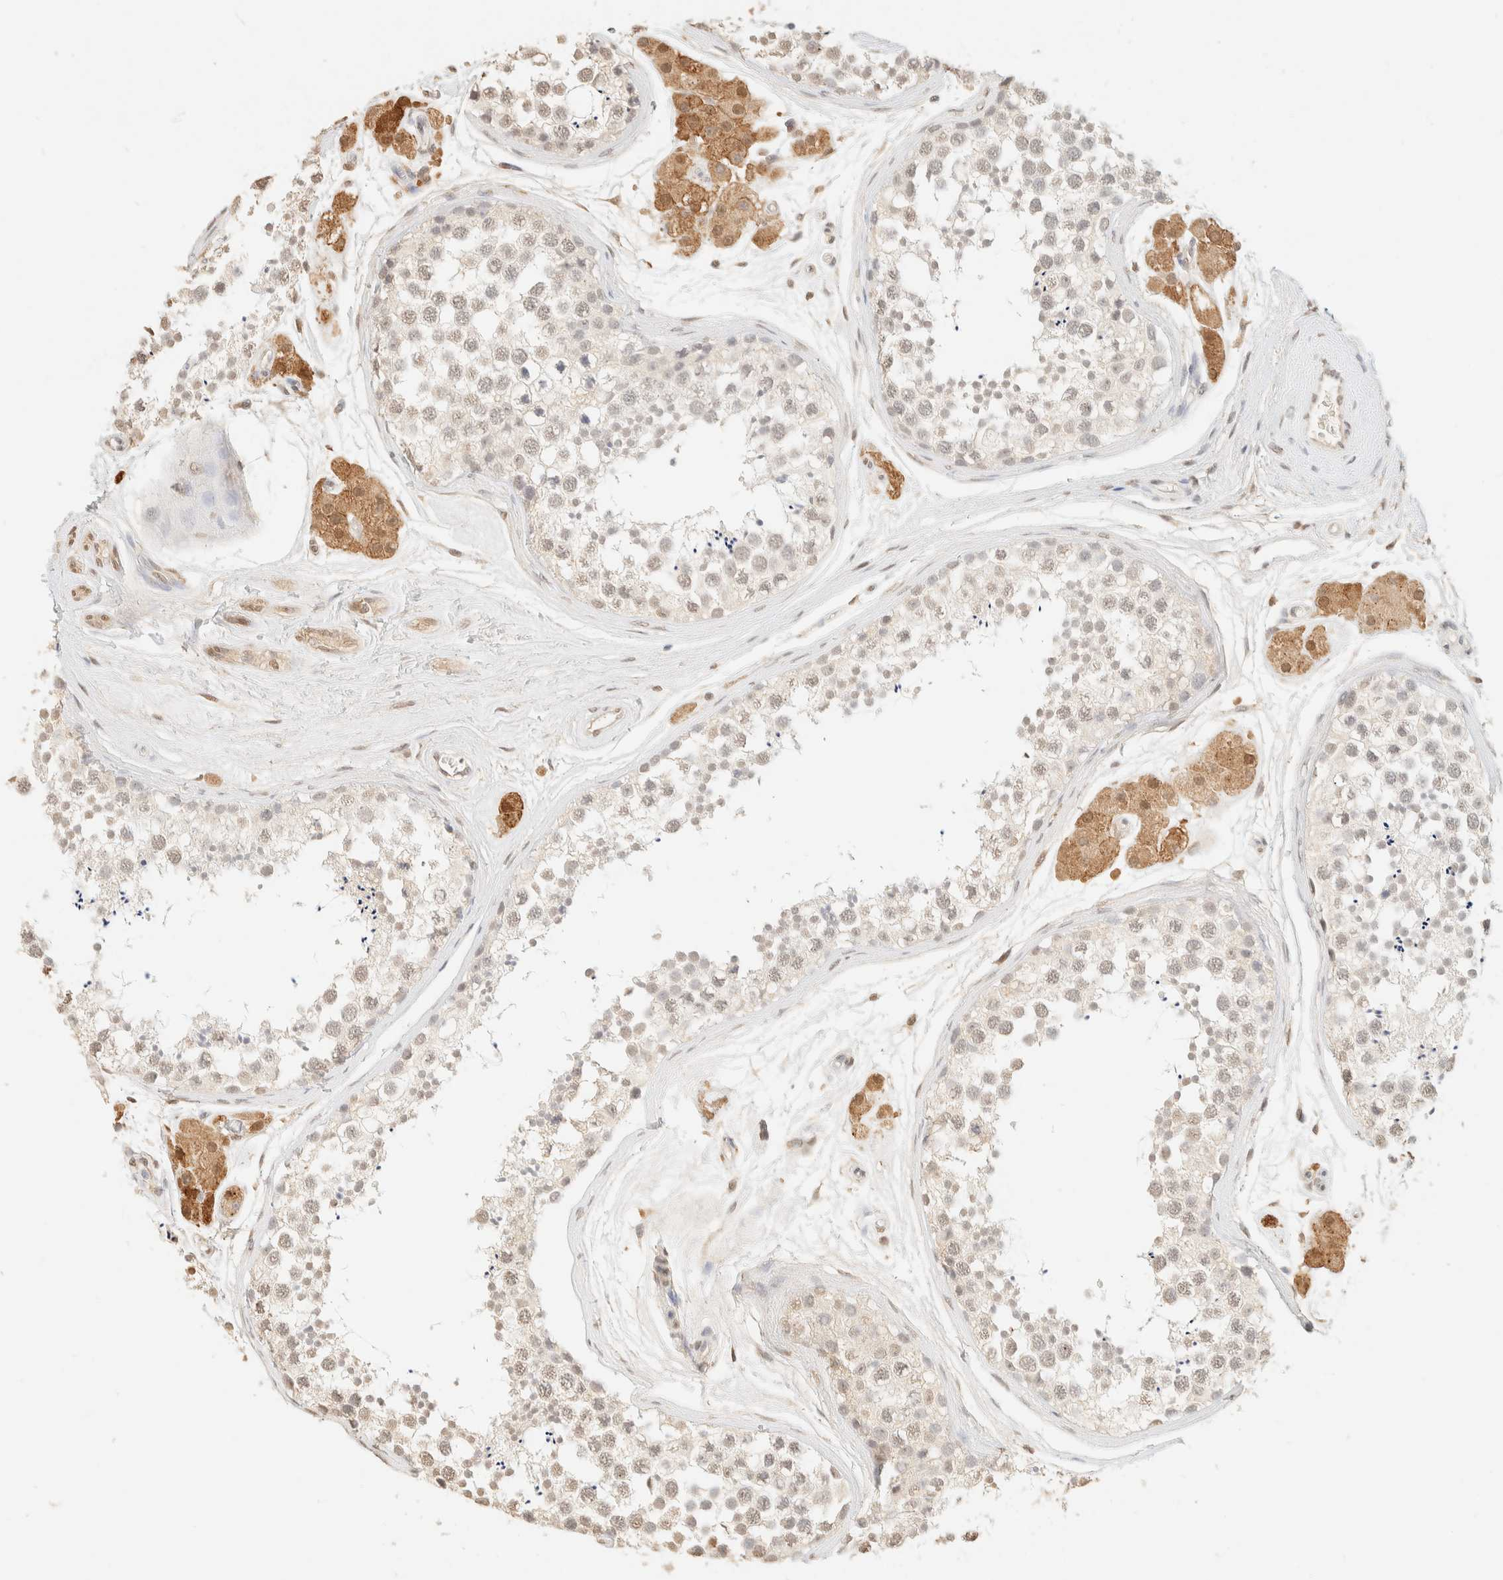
{"staining": {"intensity": "weak", "quantity": "<25%", "location": "nuclear"}, "tissue": "testis", "cell_type": "Cells in seminiferous ducts", "image_type": "normal", "snomed": [{"axis": "morphology", "description": "Normal tissue, NOS"}, {"axis": "topography", "description": "Testis"}], "caption": "Immunohistochemical staining of normal testis reveals no significant positivity in cells in seminiferous ducts. The staining is performed using DAB brown chromogen with nuclei counter-stained in using hematoxylin.", "gene": "S100A13", "patient": {"sex": "male", "age": 56}}